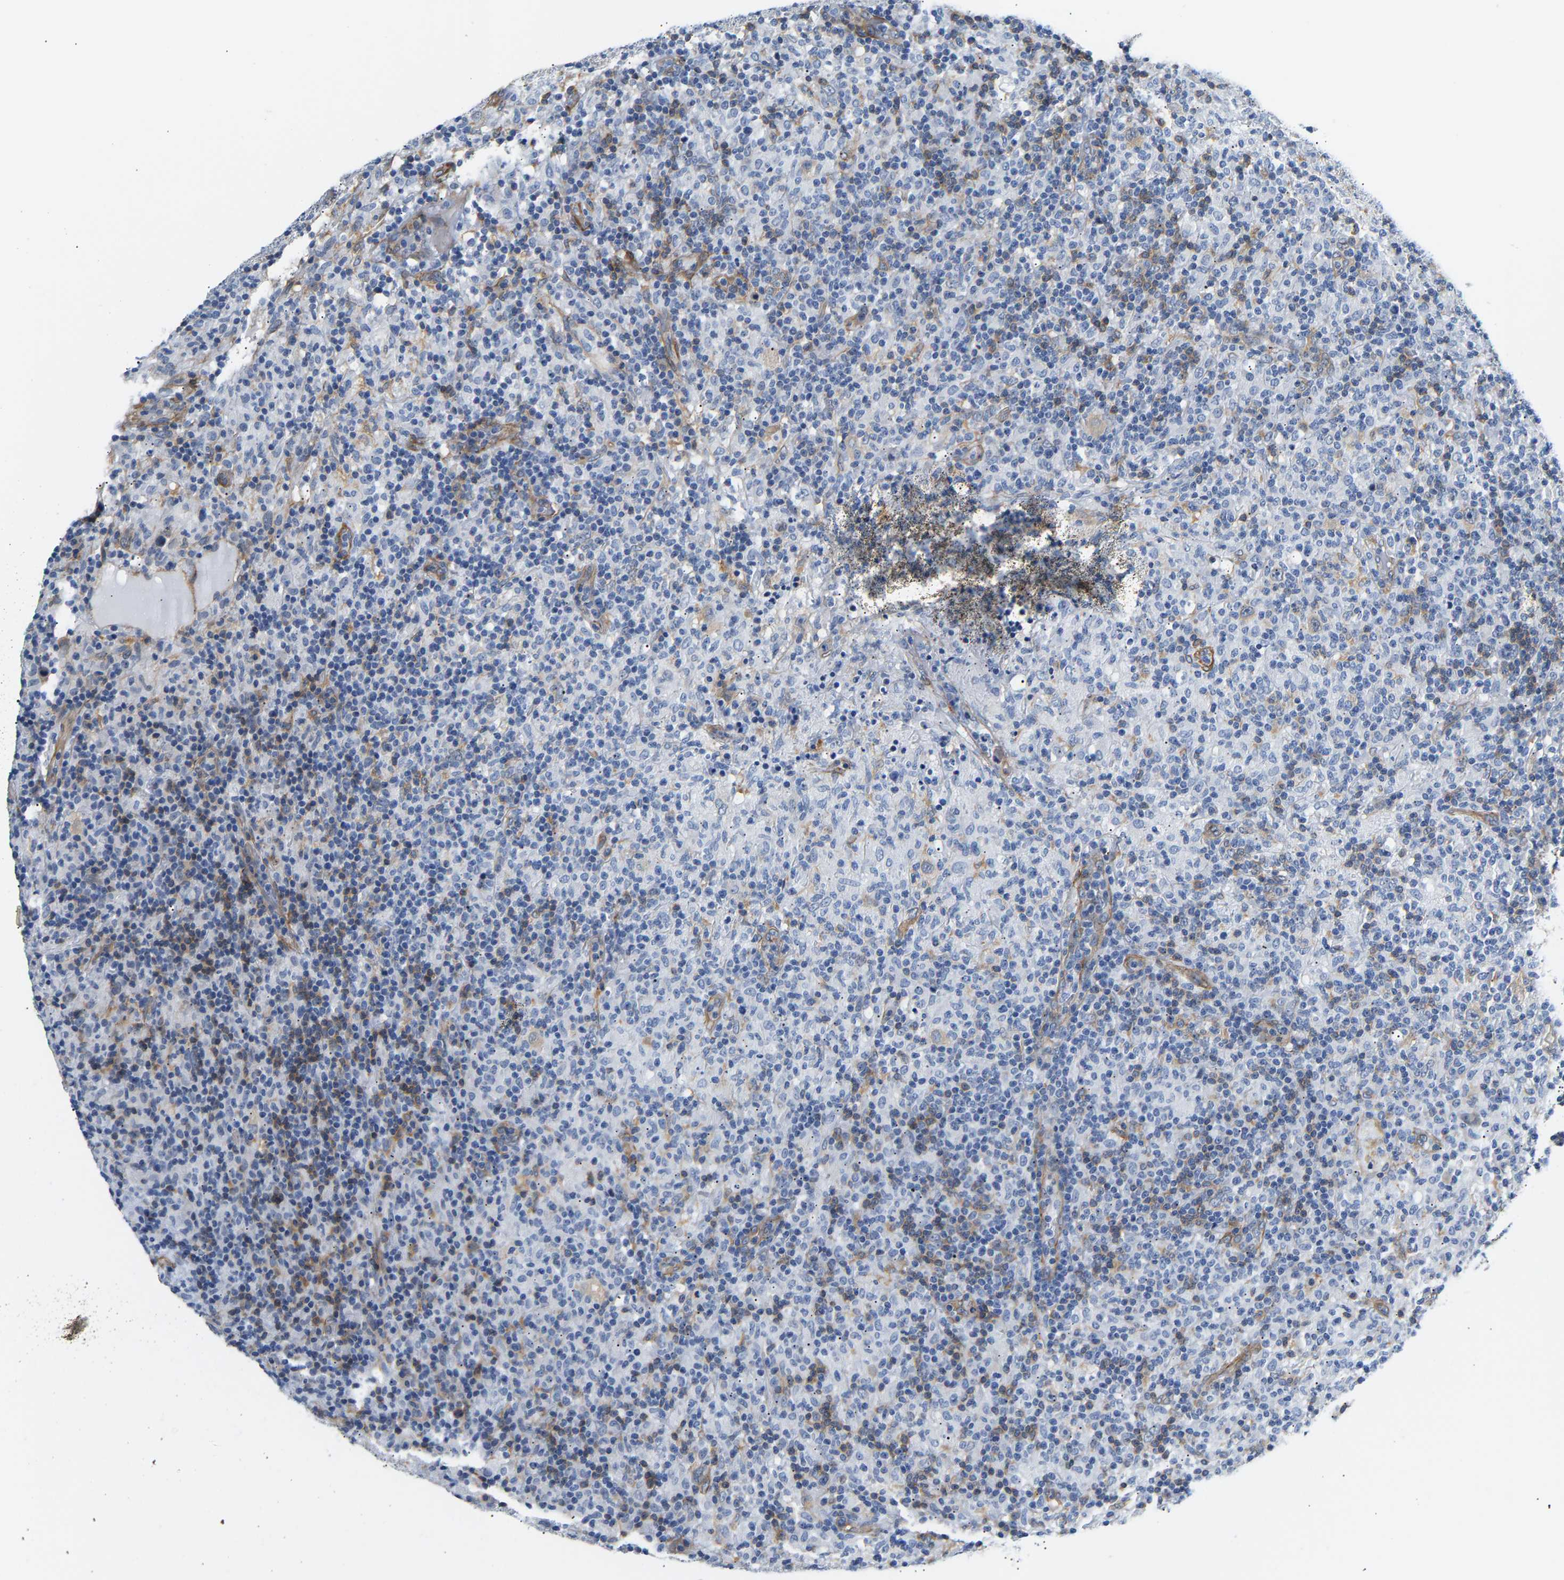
{"staining": {"intensity": "negative", "quantity": "none", "location": "none"}, "tissue": "lymphoma", "cell_type": "Tumor cells", "image_type": "cancer", "snomed": [{"axis": "morphology", "description": "Hodgkin's disease, NOS"}, {"axis": "topography", "description": "Lymph node"}], "caption": "High magnification brightfield microscopy of lymphoma stained with DAB (brown) and counterstained with hematoxylin (blue): tumor cells show no significant positivity.", "gene": "PAWR", "patient": {"sex": "male", "age": 70}}